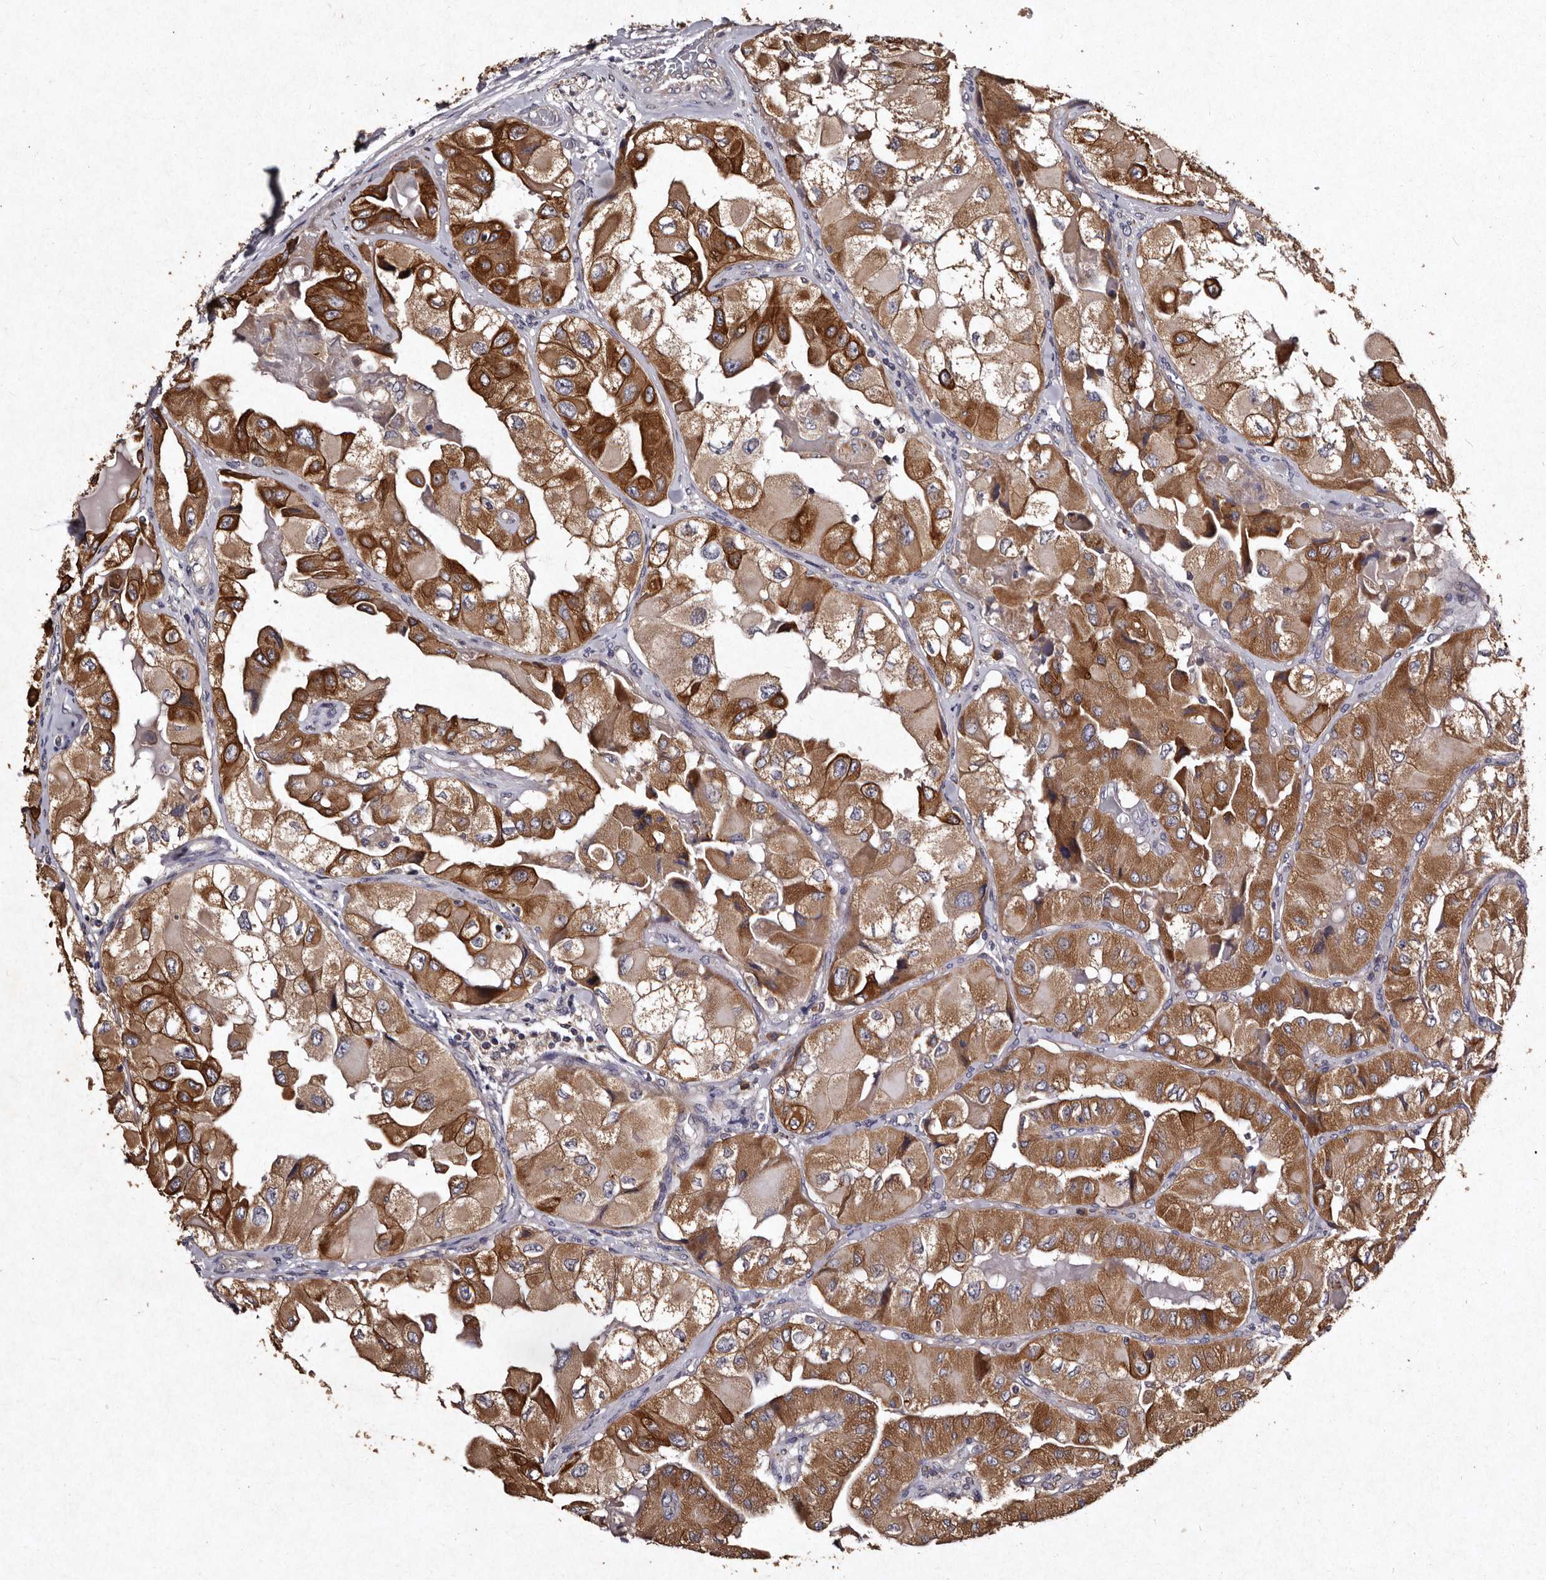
{"staining": {"intensity": "moderate", "quantity": ">75%", "location": "cytoplasmic/membranous"}, "tissue": "thyroid cancer", "cell_type": "Tumor cells", "image_type": "cancer", "snomed": [{"axis": "morphology", "description": "Papillary adenocarcinoma, NOS"}, {"axis": "topography", "description": "Thyroid gland"}], "caption": "Immunohistochemical staining of human papillary adenocarcinoma (thyroid) displays medium levels of moderate cytoplasmic/membranous protein positivity in approximately >75% of tumor cells.", "gene": "TFB1M", "patient": {"sex": "female", "age": 59}}